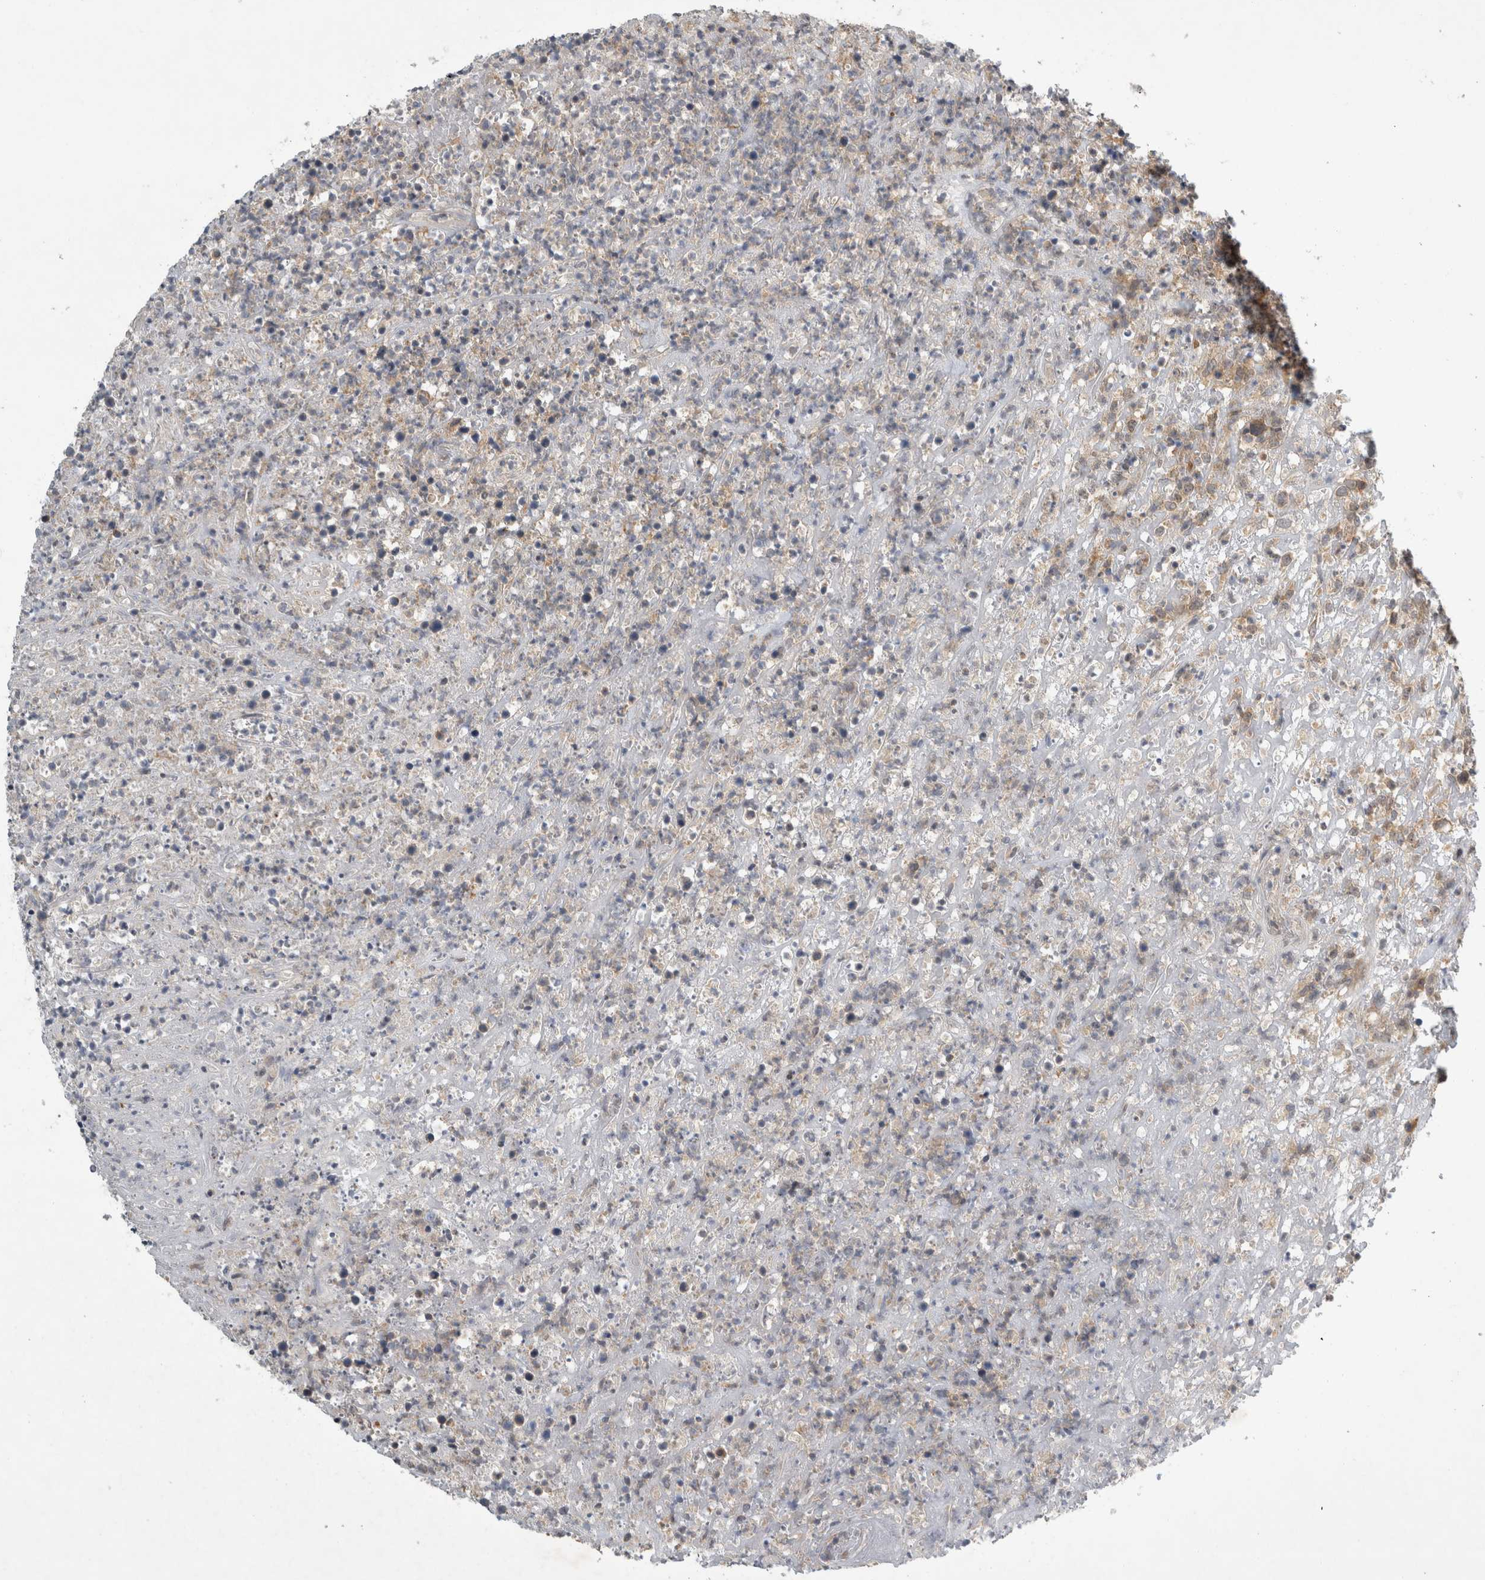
{"staining": {"intensity": "moderate", "quantity": "25%-75%", "location": "cytoplasmic/membranous"}, "tissue": "lymphoma", "cell_type": "Tumor cells", "image_type": "cancer", "snomed": [{"axis": "morphology", "description": "Malignant lymphoma, non-Hodgkin's type, High grade"}, {"axis": "topography", "description": "Colon"}], "caption": "A histopathology image showing moderate cytoplasmic/membranous staining in about 25%-75% of tumor cells in high-grade malignant lymphoma, non-Hodgkin's type, as visualized by brown immunohistochemical staining.", "gene": "AASDHPPT", "patient": {"sex": "female", "age": 53}}